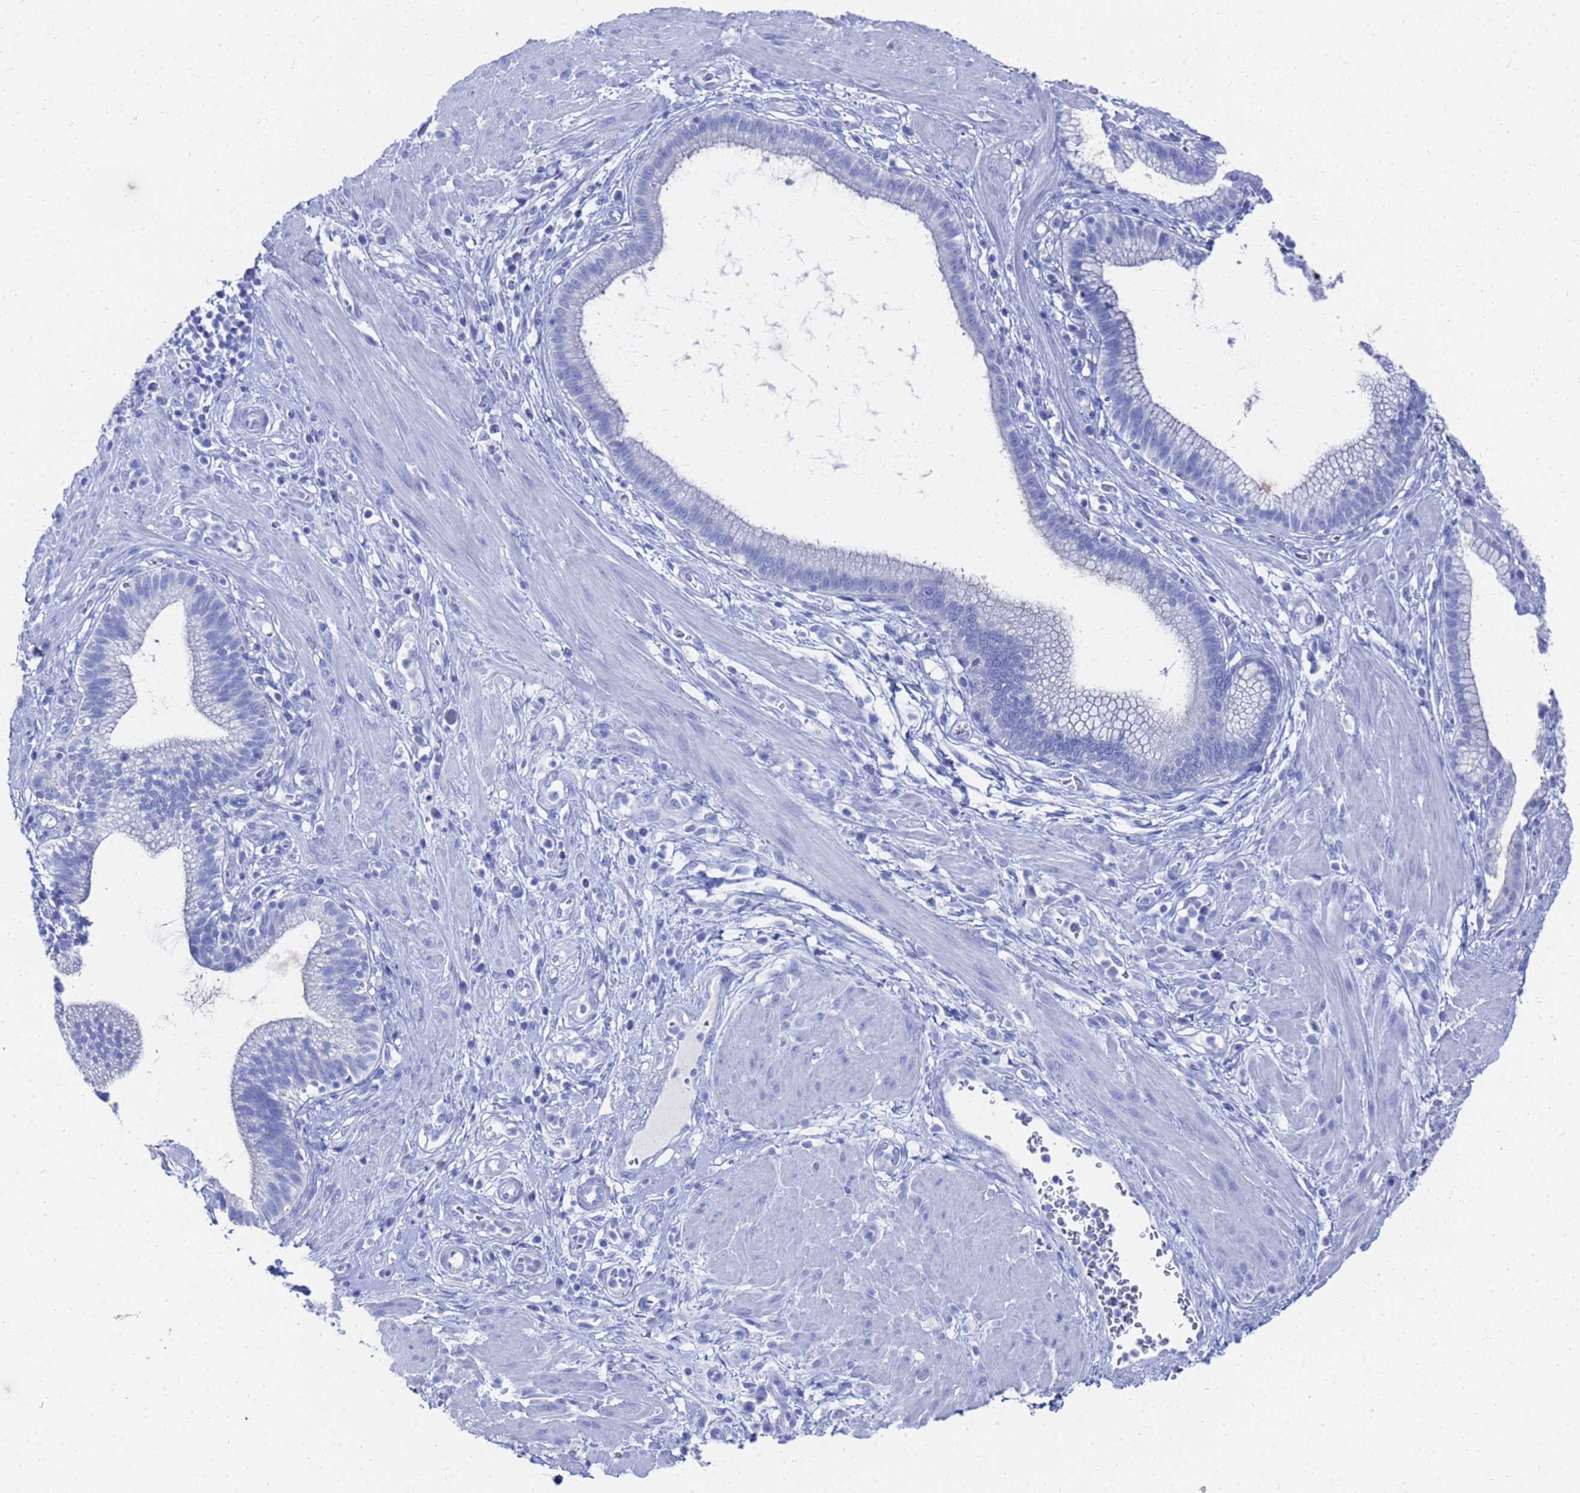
{"staining": {"intensity": "negative", "quantity": "none", "location": "none"}, "tissue": "pancreatic cancer", "cell_type": "Tumor cells", "image_type": "cancer", "snomed": [{"axis": "morphology", "description": "Adenocarcinoma, NOS"}, {"axis": "topography", "description": "Pancreas"}], "caption": "High power microscopy image of an immunohistochemistry histopathology image of adenocarcinoma (pancreatic), revealing no significant expression in tumor cells.", "gene": "GGT1", "patient": {"sex": "male", "age": 72}}